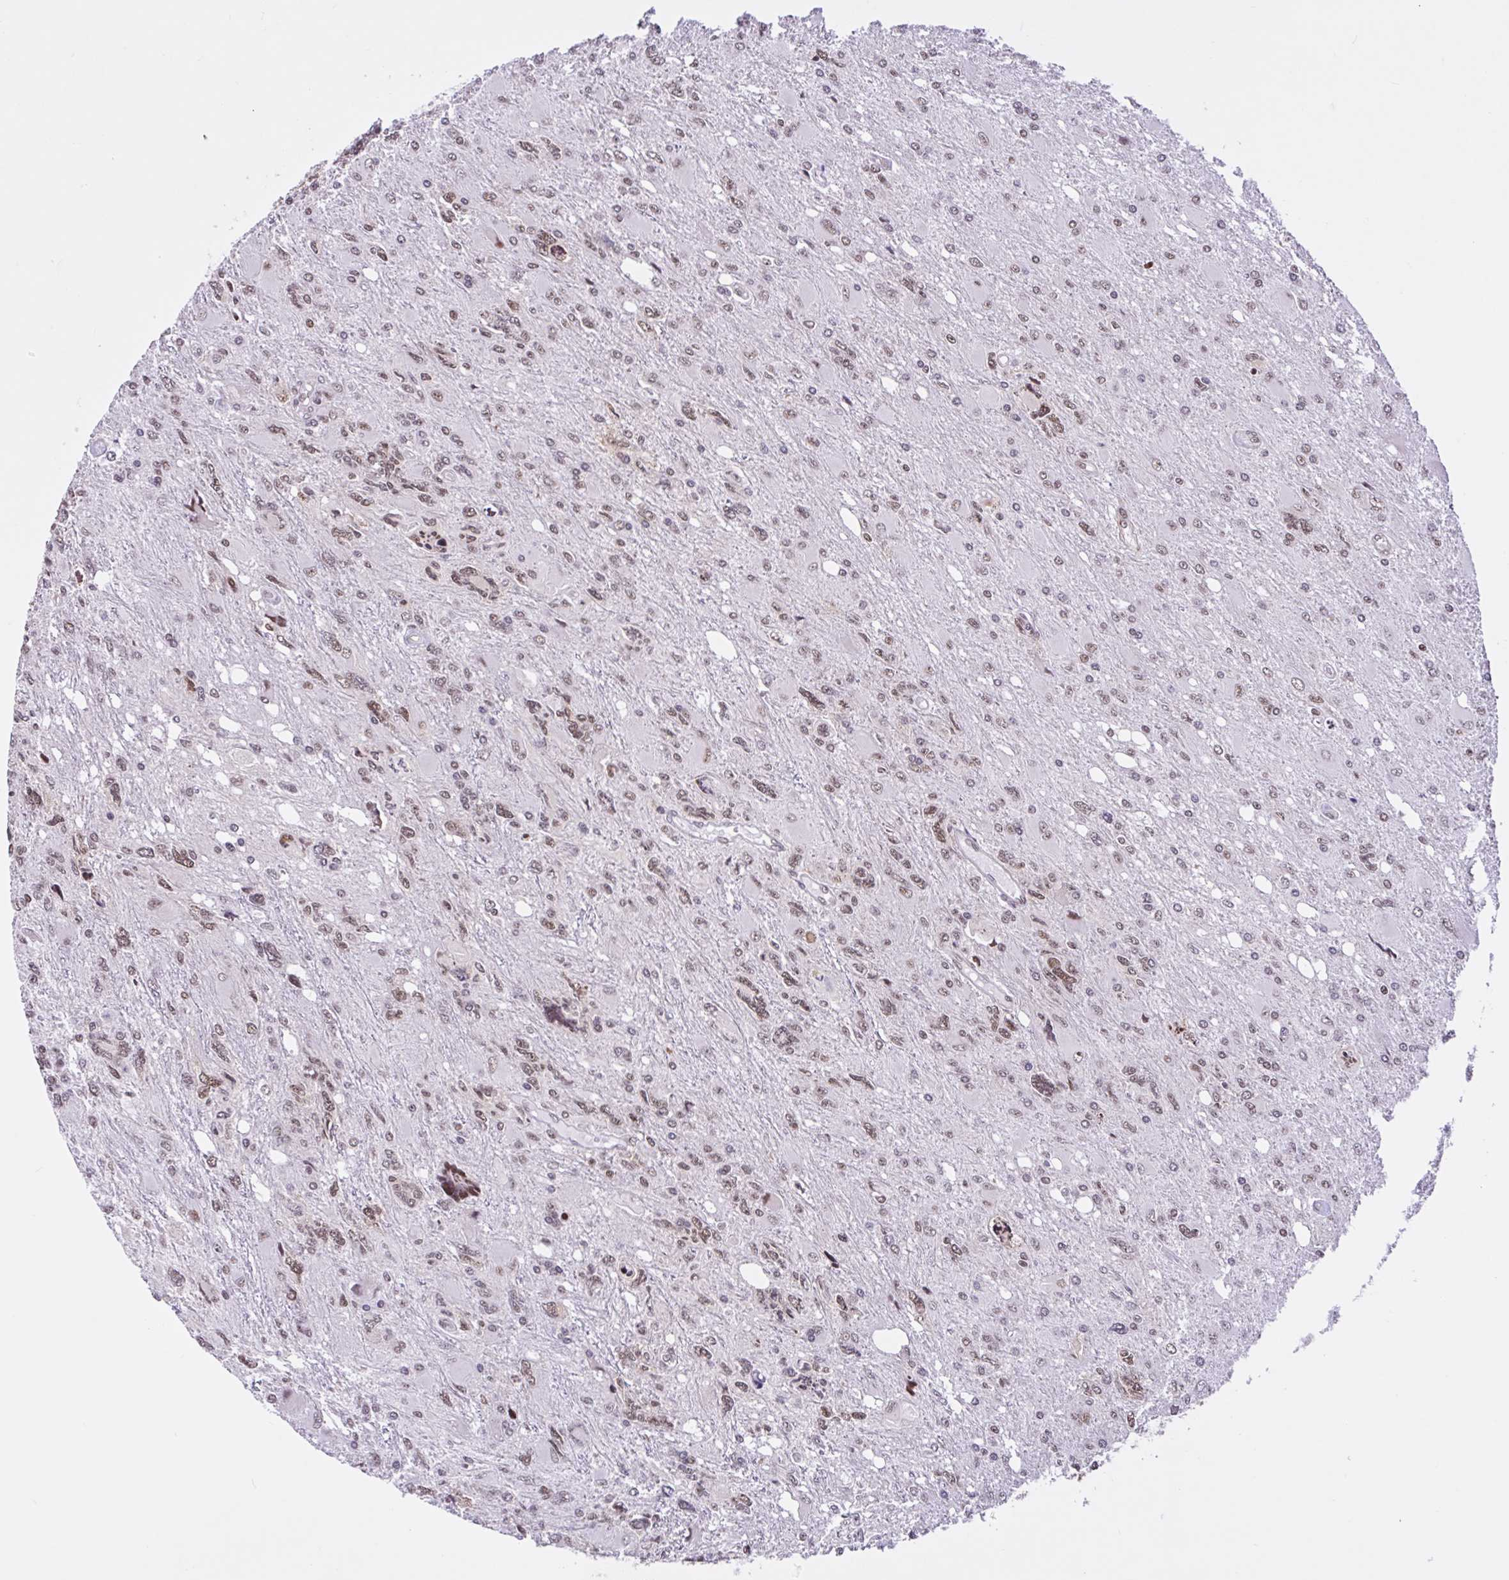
{"staining": {"intensity": "moderate", "quantity": ">75%", "location": "nuclear"}, "tissue": "glioma", "cell_type": "Tumor cells", "image_type": "cancer", "snomed": [{"axis": "morphology", "description": "Glioma, malignant, High grade"}, {"axis": "topography", "description": "Brain"}], "caption": "An image showing moderate nuclear expression in approximately >75% of tumor cells in high-grade glioma (malignant), as visualized by brown immunohistochemical staining.", "gene": "CCDC12", "patient": {"sex": "male", "age": 67}}